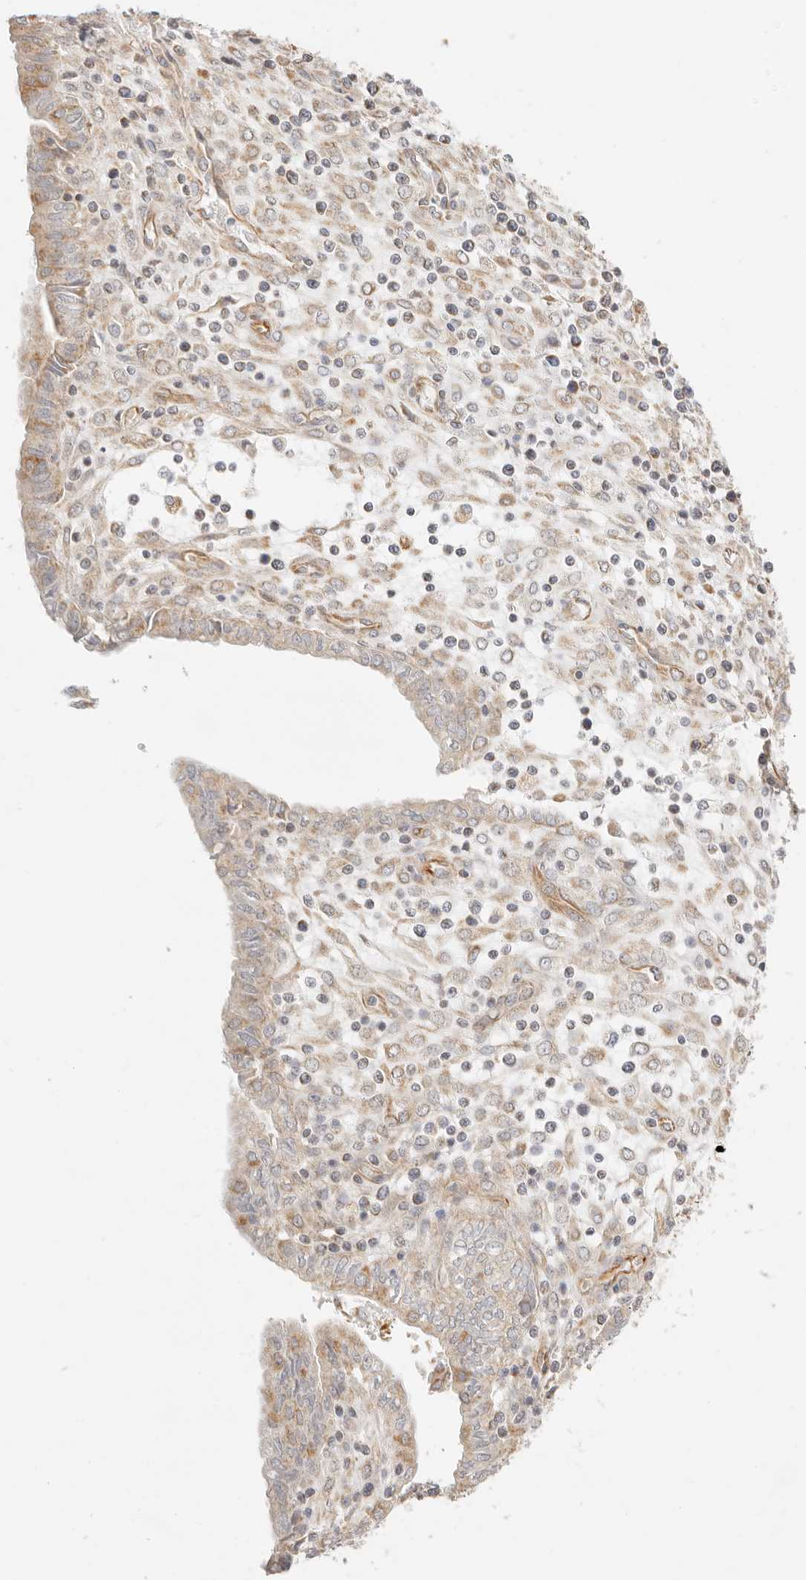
{"staining": {"intensity": "moderate", "quantity": "25%-75%", "location": "cytoplasmic/membranous"}, "tissue": "endometrial cancer", "cell_type": "Tumor cells", "image_type": "cancer", "snomed": [{"axis": "morphology", "description": "Normal tissue, NOS"}, {"axis": "morphology", "description": "Adenocarcinoma, NOS"}, {"axis": "topography", "description": "Endometrium"}], "caption": "Adenocarcinoma (endometrial) stained with a protein marker shows moderate staining in tumor cells.", "gene": "ZC3H11A", "patient": {"sex": "female", "age": 53}}